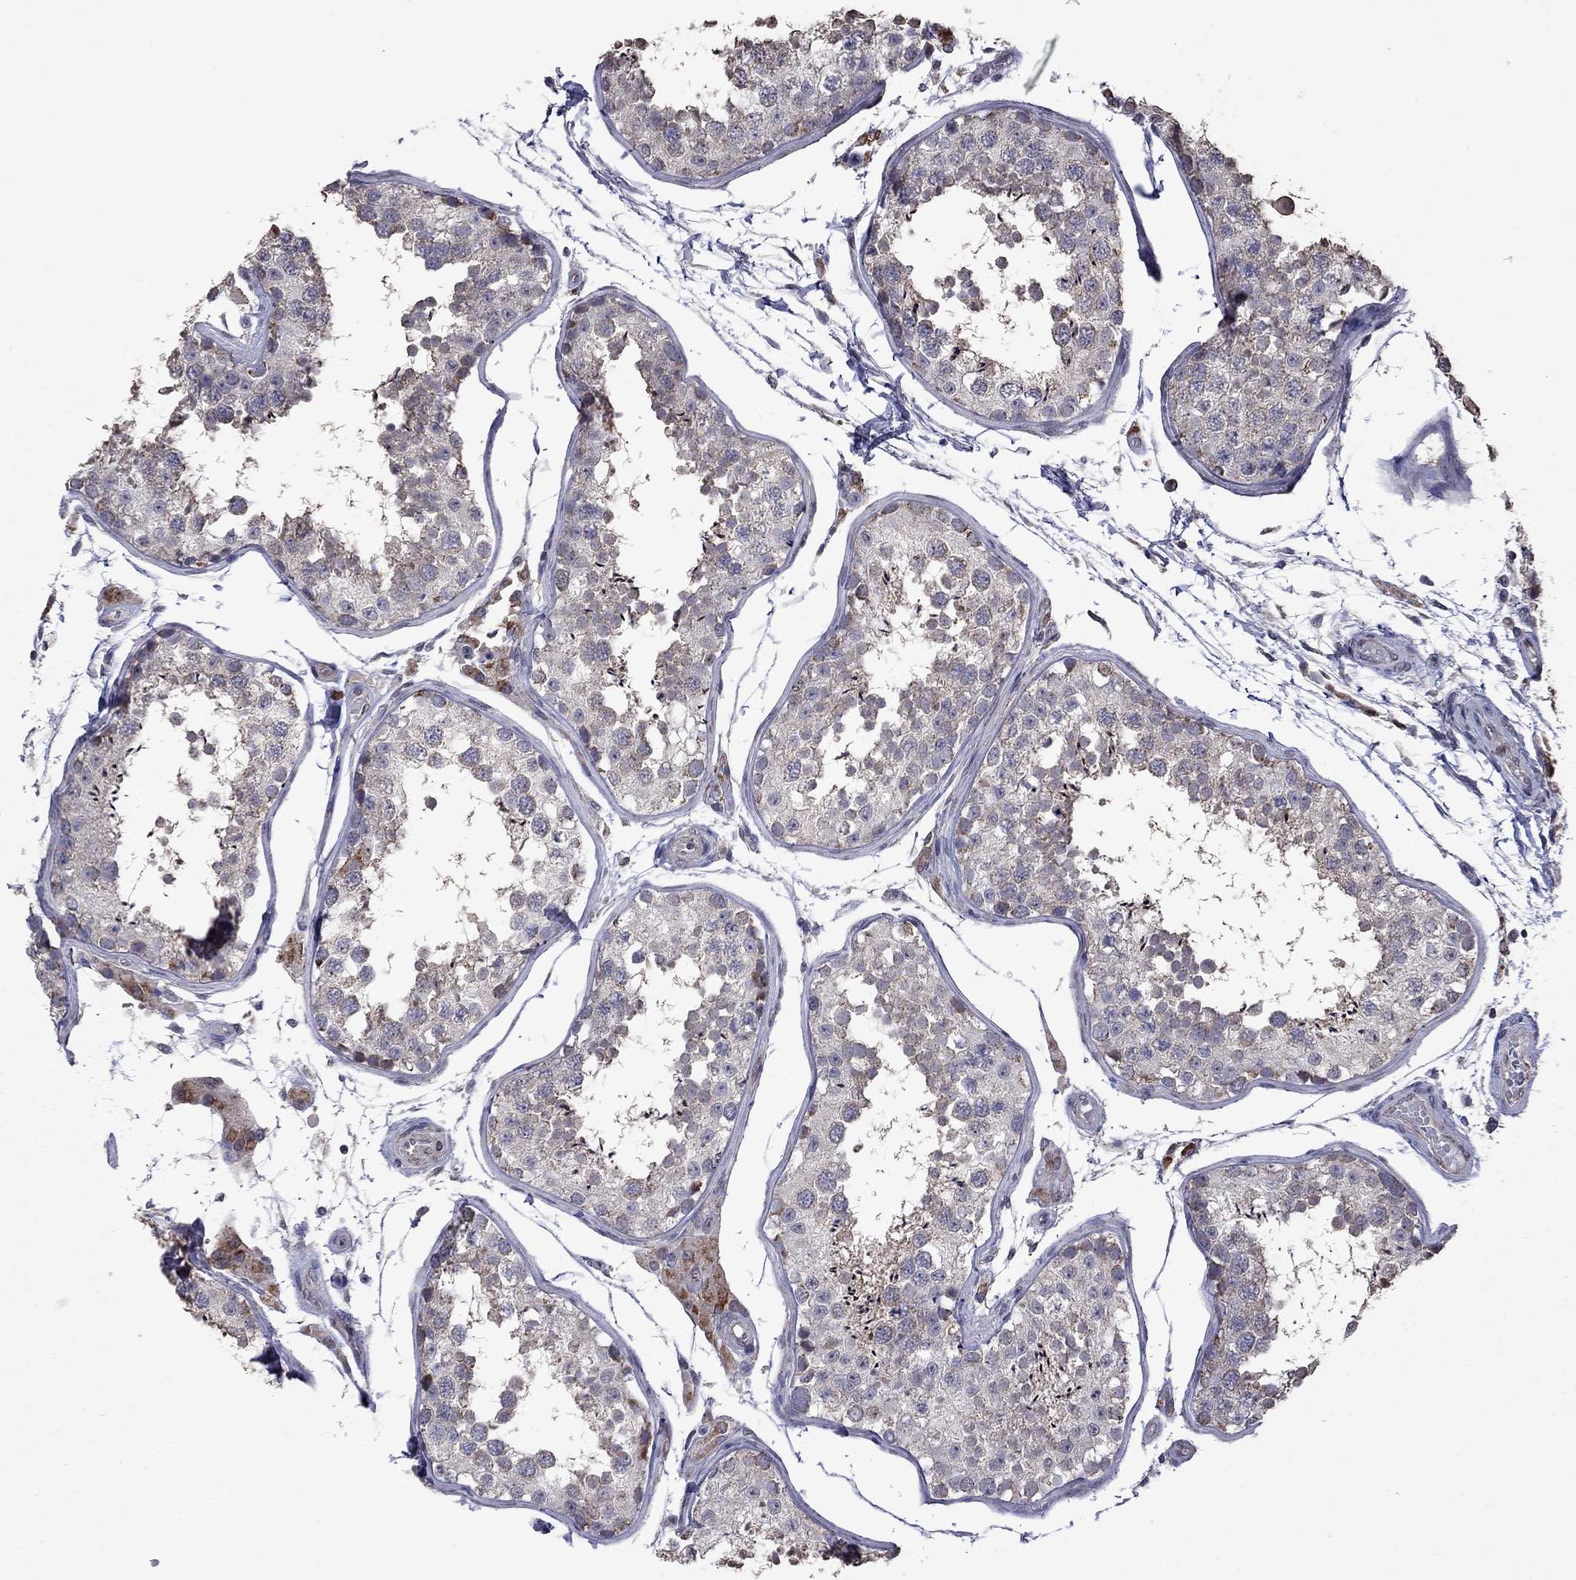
{"staining": {"intensity": "moderate", "quantity": "<25%", "location": "cytoplasmic/membranous"}, "tissue": "testis", "cell_type": "Cells in seminiferous ducts", "image_type": "normal", "snomed": [{"axis": "morphology", "description": "Normal tissue, NOS"}, {"axis": "topography", "description": "Testis"}], "caption": "Immunohistochemistry (DAB (3,3'-diaminobenzidine)) staining of unremarkable human testis reveals moderate cytoplasmic/membranous protein positivity in approximately <25% of cells in seminiferous ducts. (IHC, brightfield microscopy, high magnification).", "gene": "NDUFB1", "patient": {"sex": "male", "age": 29}}